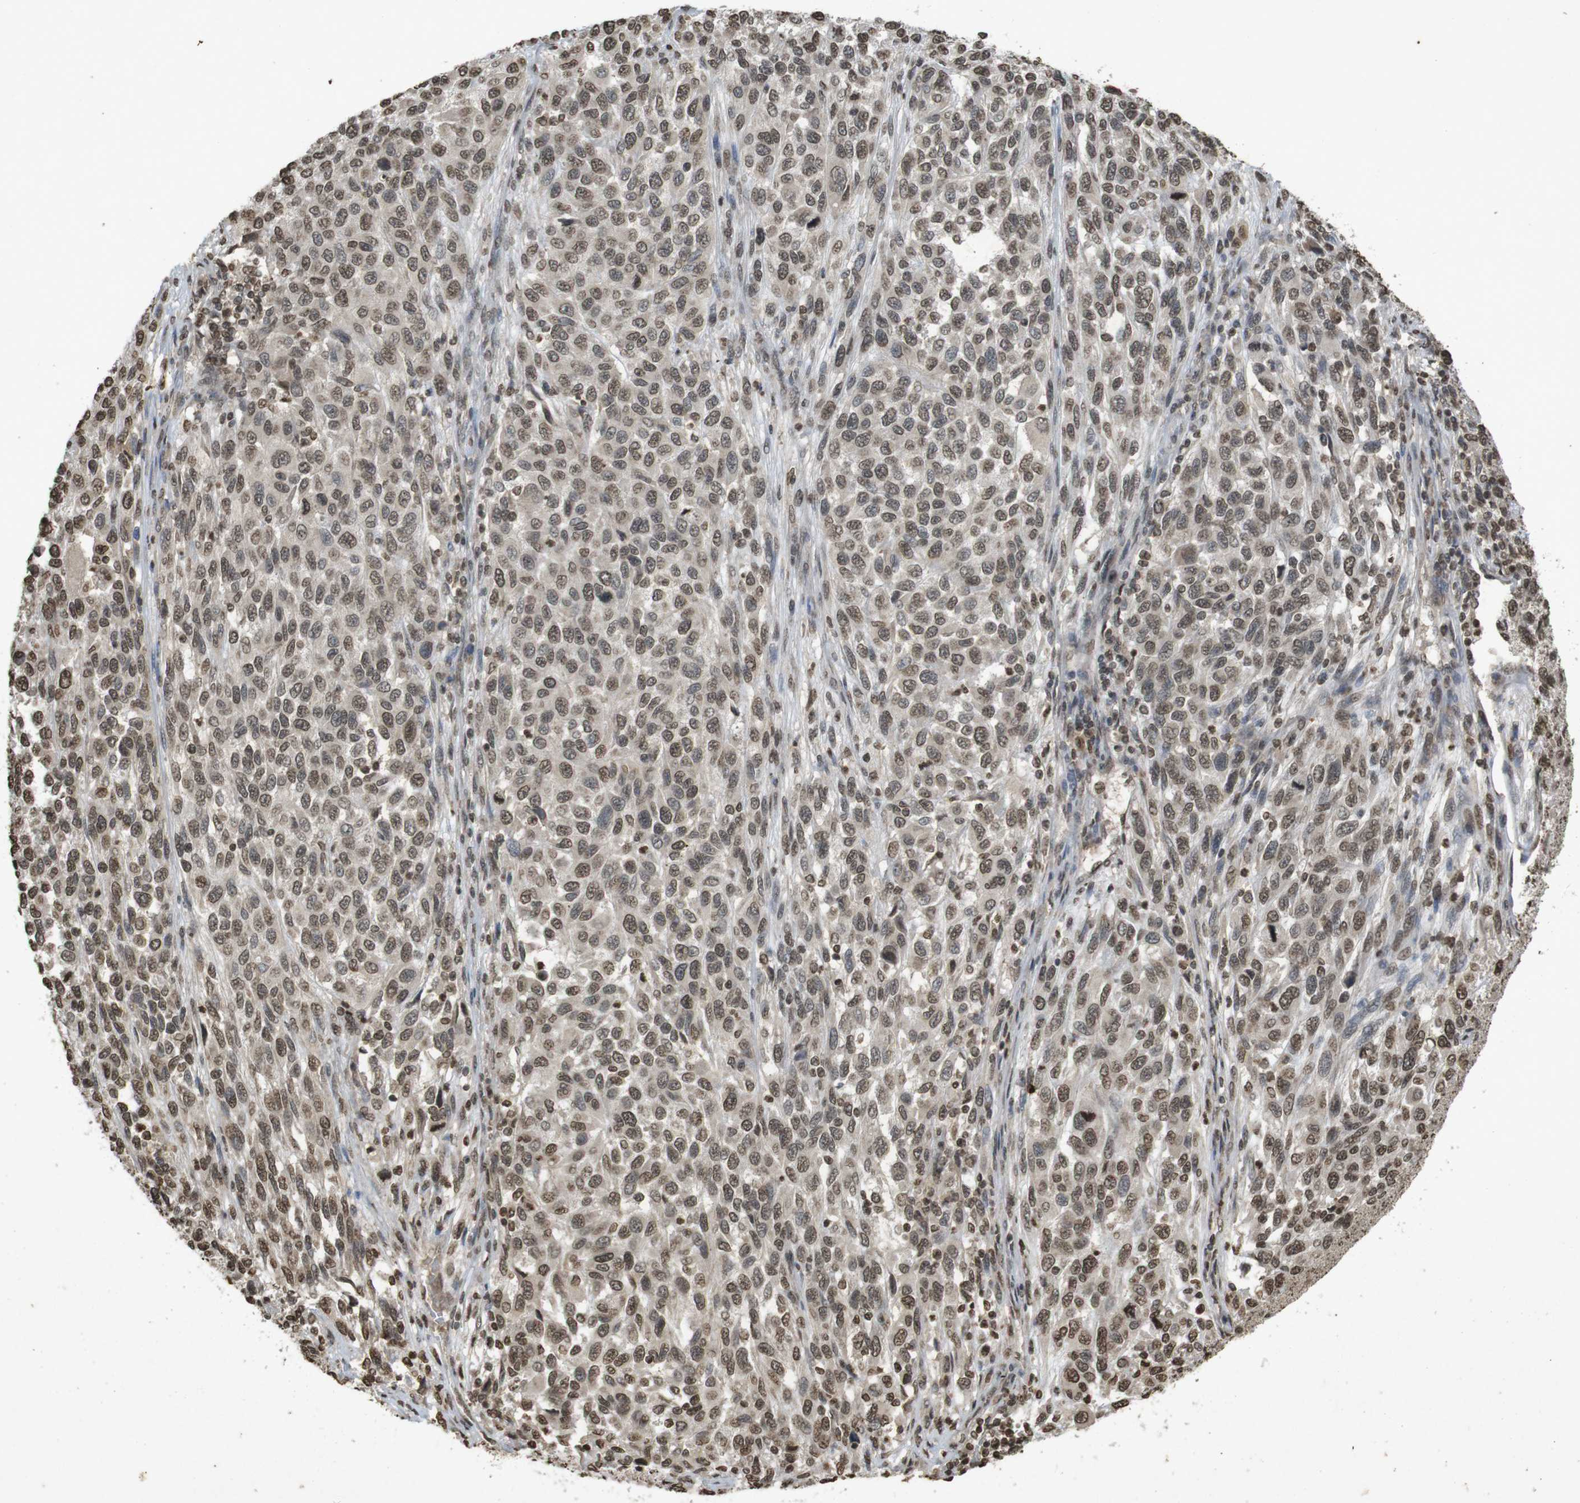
{"staining": {"intensity": "moderate", "quantity": ">75%", "location": "nuclear"}, "tissue": "melanoma", "cell_type": "Tumor cells", "image_type": "cancer", "snomed": [{"axis": "morphology", "description": "Malignant melanoma, Metastatic site"}, {"axis": "topography", "description": "Lymph node"}], "caption": "Immunohistochemical staining of human melanoma shows medium levels of moderate nuclear expression in approximately >75% of tumor cells.", "gene": "ORC4", "patient": {"sex": "male", "age": 61}}